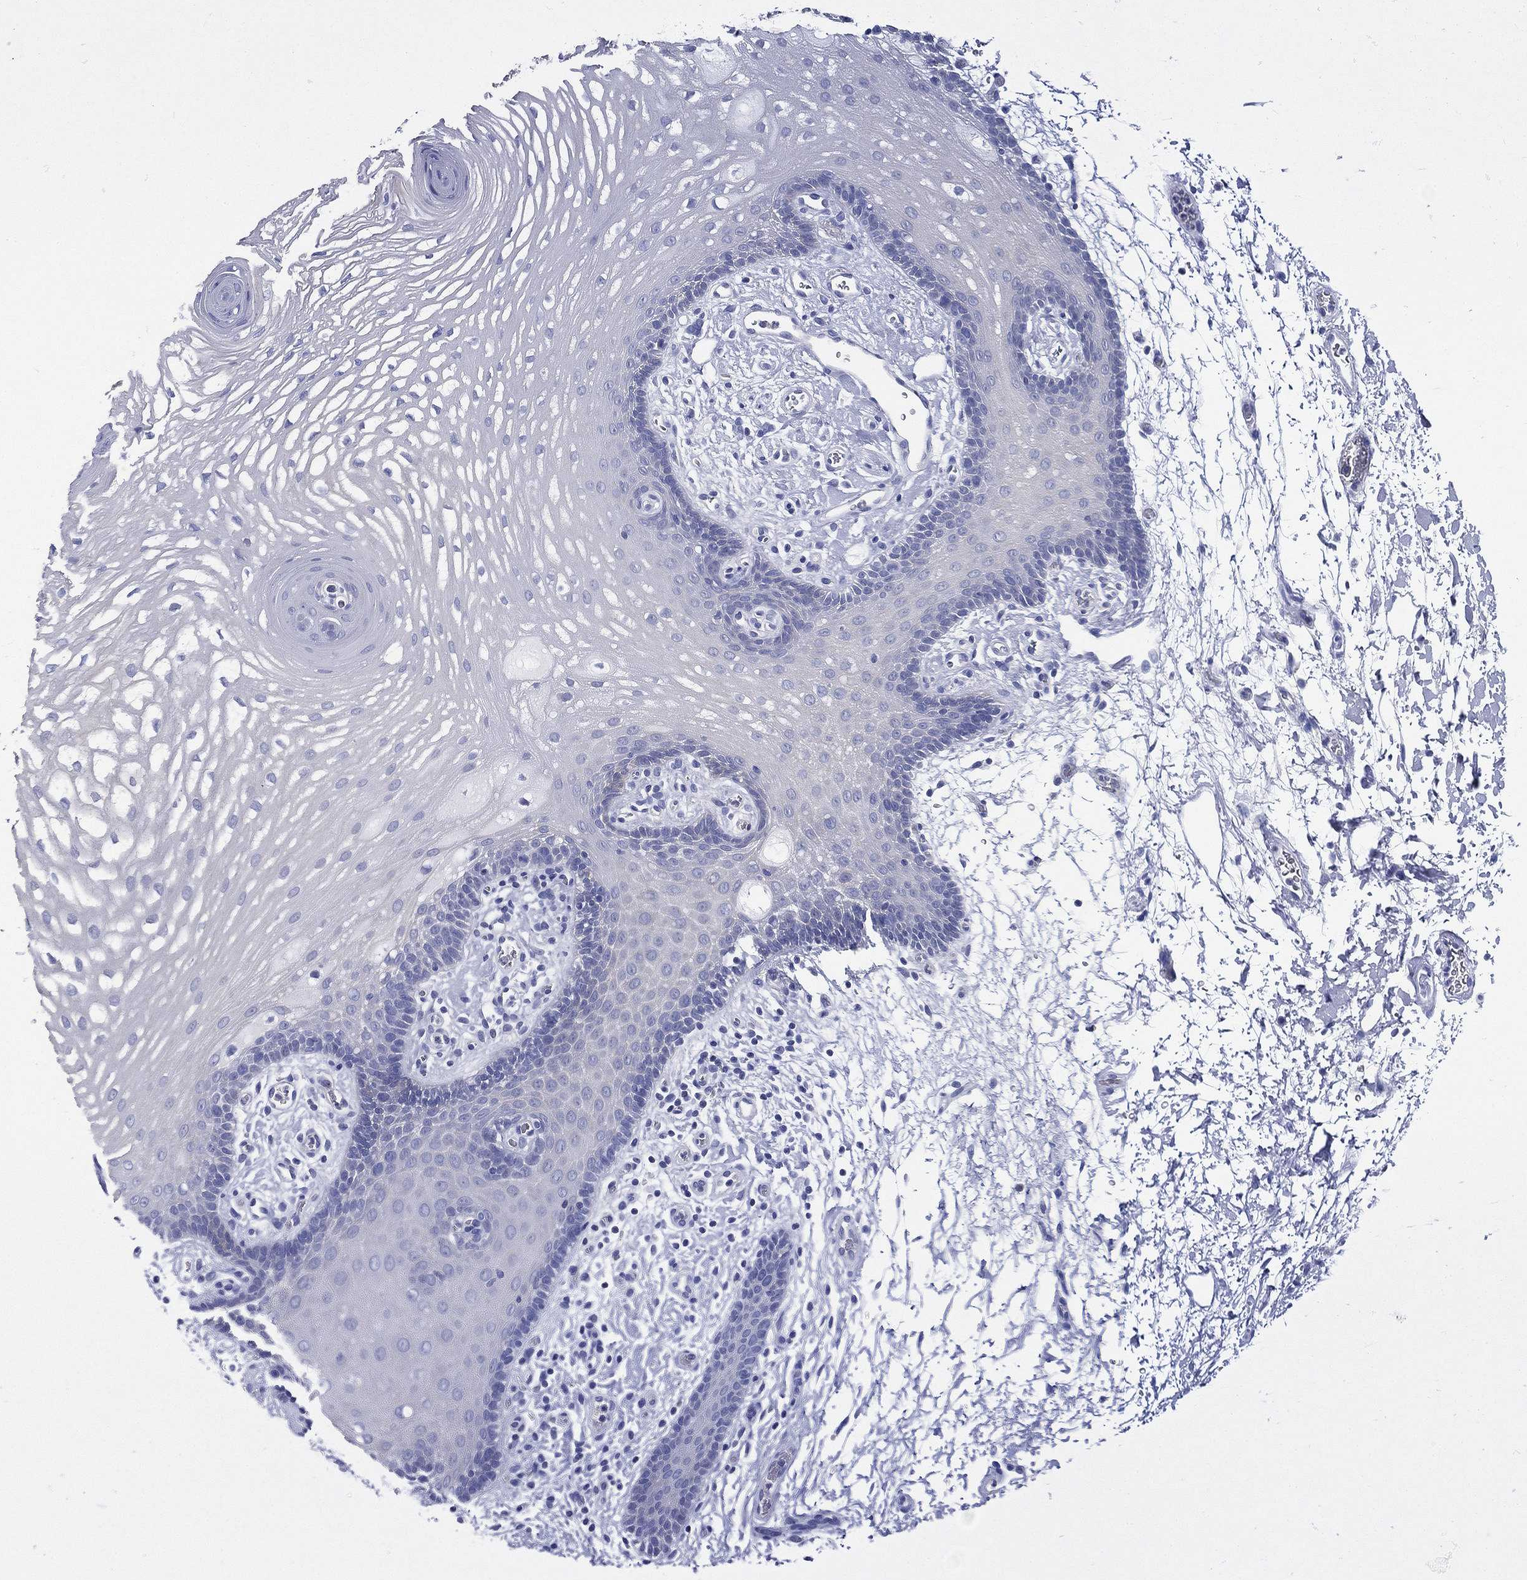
{"staining": {"intensity": "negative", "quantity": "none", "location": "none"}, "tissue": "oral mucosa", "cell_type": "Squamous epithelial cells", "image_type": "normal", "snomed": [{"axis": "morphology", "description": "Normal tissue, NOS"}, {"axis": "topography", "description": "Oral tissue"}, {"axis": "topography", "description": "Head-Neck"}], "caption": "Squamous epithelial cells are negative for brown protein staining in normal oral mucosa. Nuclei are stained in blue.", "gene": "NEDD9", "patient": {"sex": "male", "age": 65}}